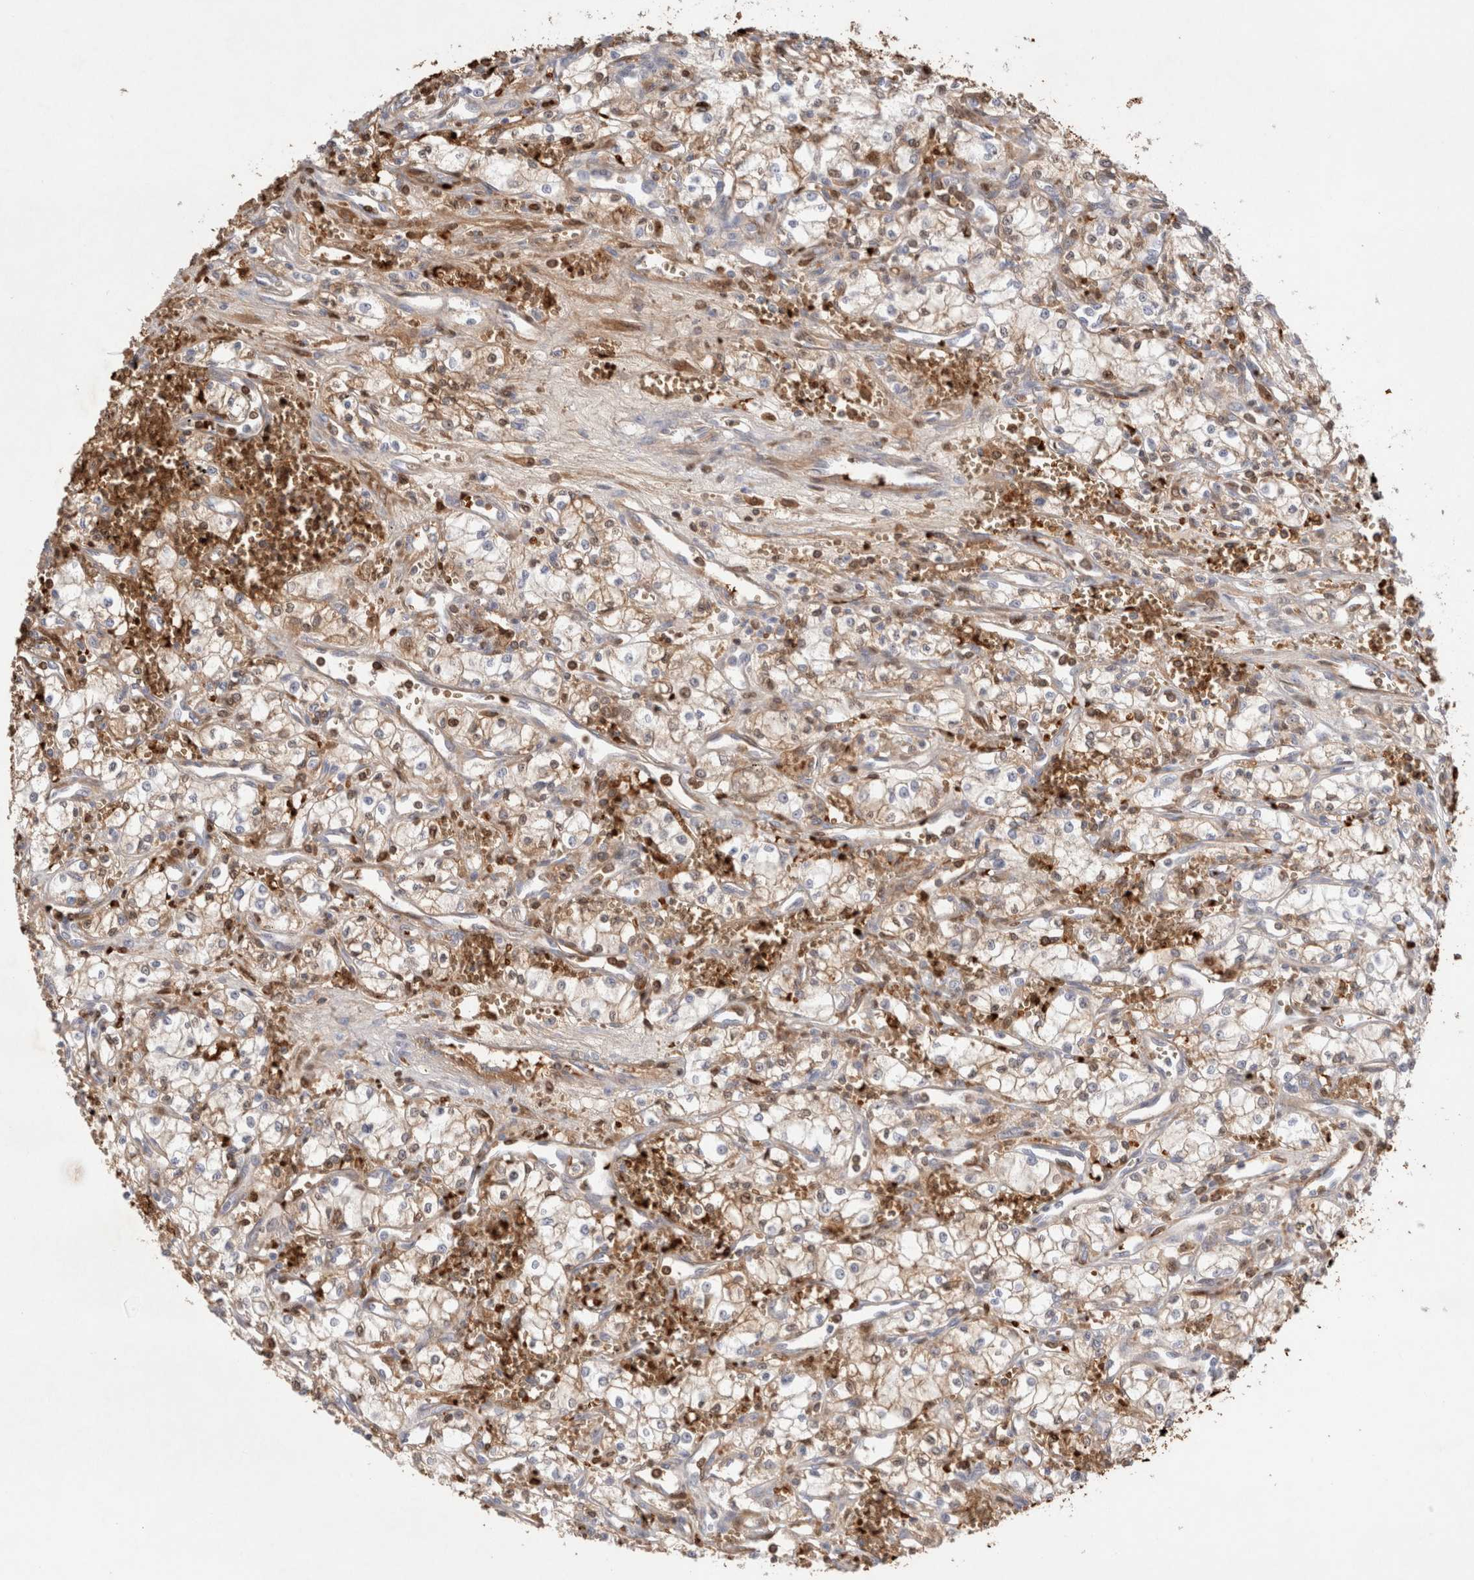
{"staining": {"intensity": "moderate", "quantity": "<25%", "location": "cytoplasmic/membranous,nuclear"}, "tissue": "renal cancer", "cell_type": "Tumor cells", "image_type": "cancer", "snomed": [{"axis": "morphology", "description": "Adenocarcinoma, NOS"}, {"axis": "topography", "description": "Kidney"}], "caption": "Immunohistochemical staining of renal adenocarcinoma reveals low levels of moderate cytoplasmic/membranous and nuclear positivity in approximately <25% of tumor cells. Nuclei are stained in blue.", "gene": "MST1", "patient": {"sex": "male", "age": 59}}